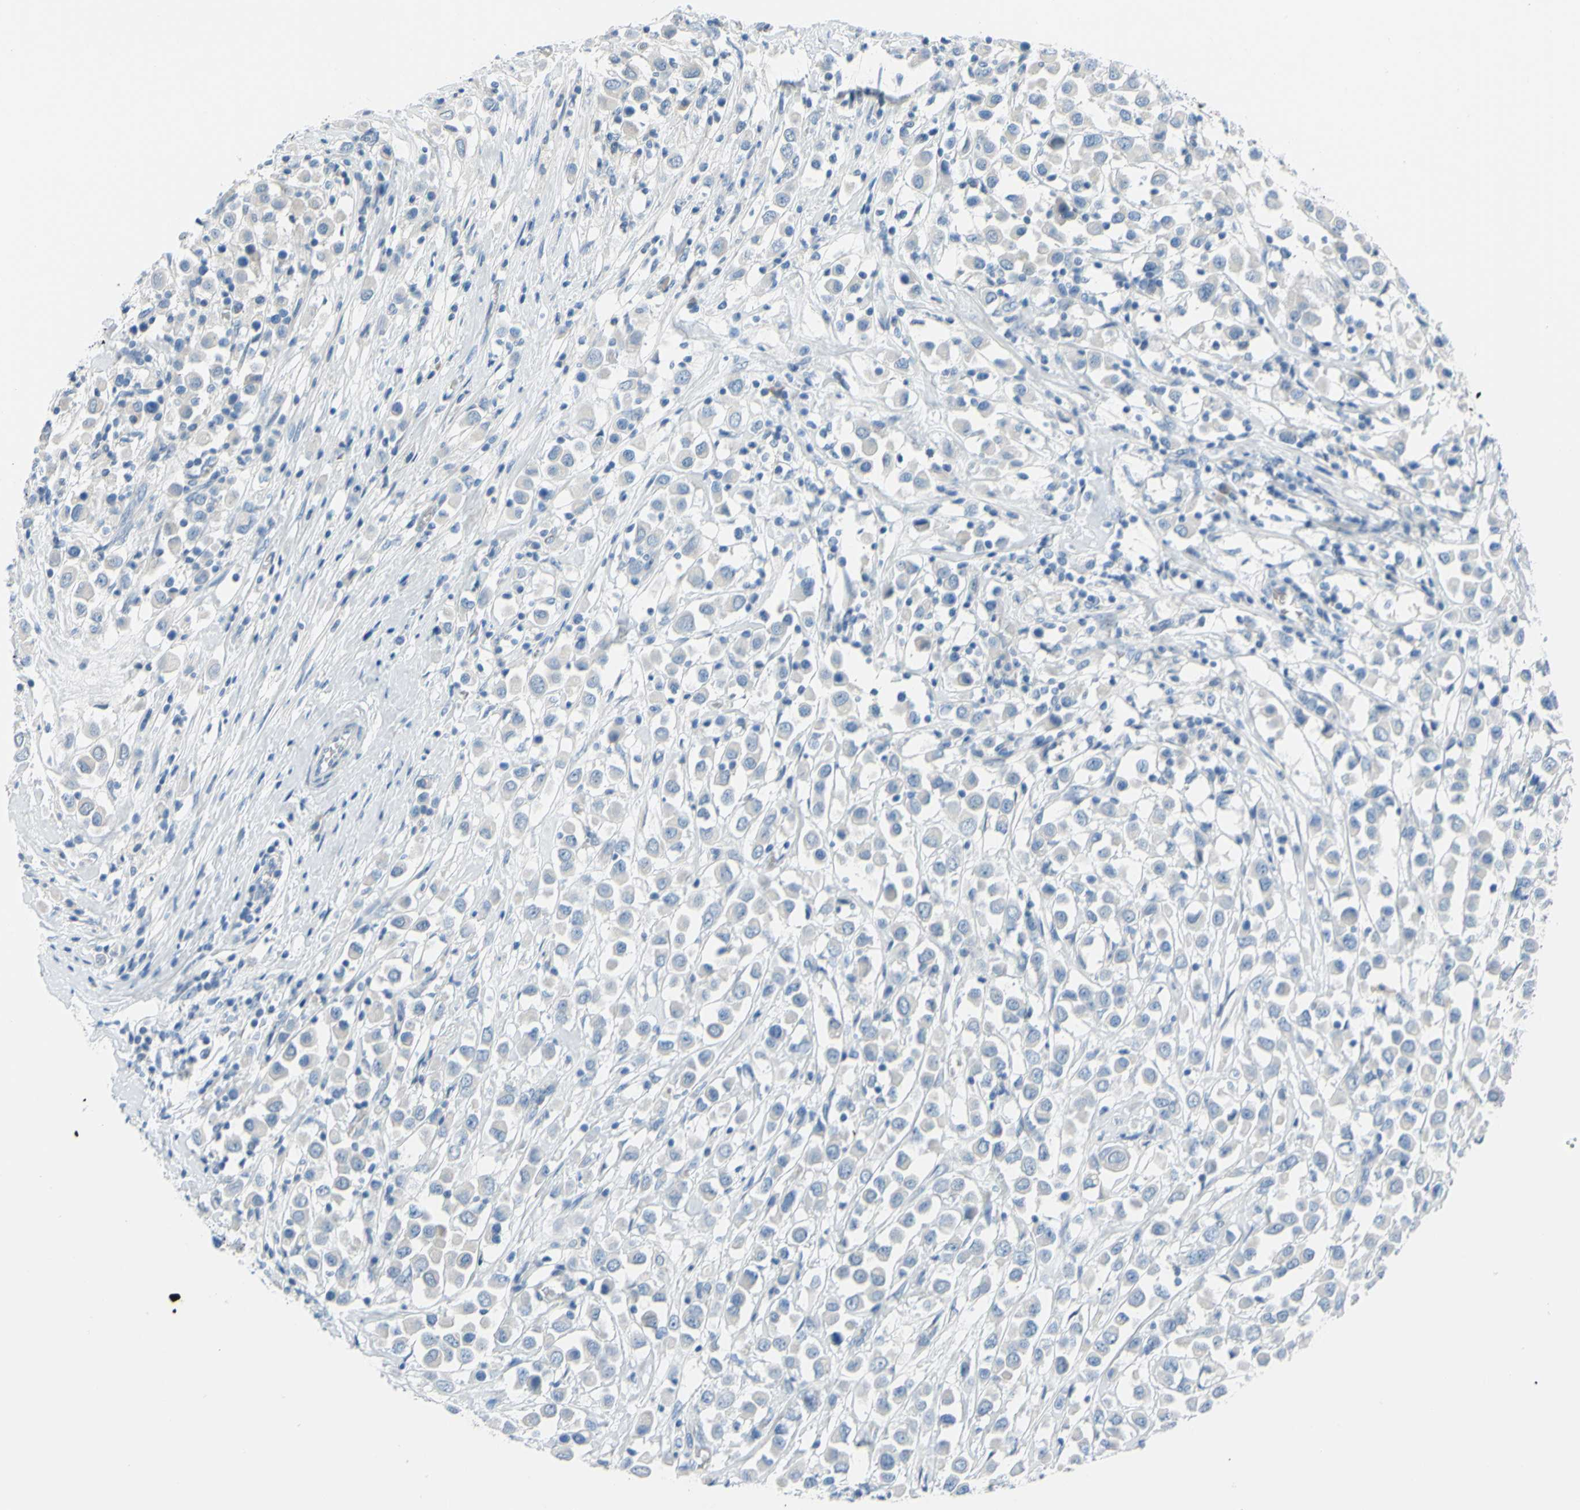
{"staining": {"intensity": "negative", "quantity": "none", "location": "none"}, "tissue": "breast cancer", "cell_type": "Tumor cells", "image_type": "cancer", "snomed": [{"axis": "morphology", "description": "Duct carcinoma"}, {"axis": "topography", "description": "Breast"}], "caption": "Tumor cells show no significant staining in infiltrating ductal carcinoma (breast).", "gene": "DCT", "patient": {"sex": "female", "age": 61}}